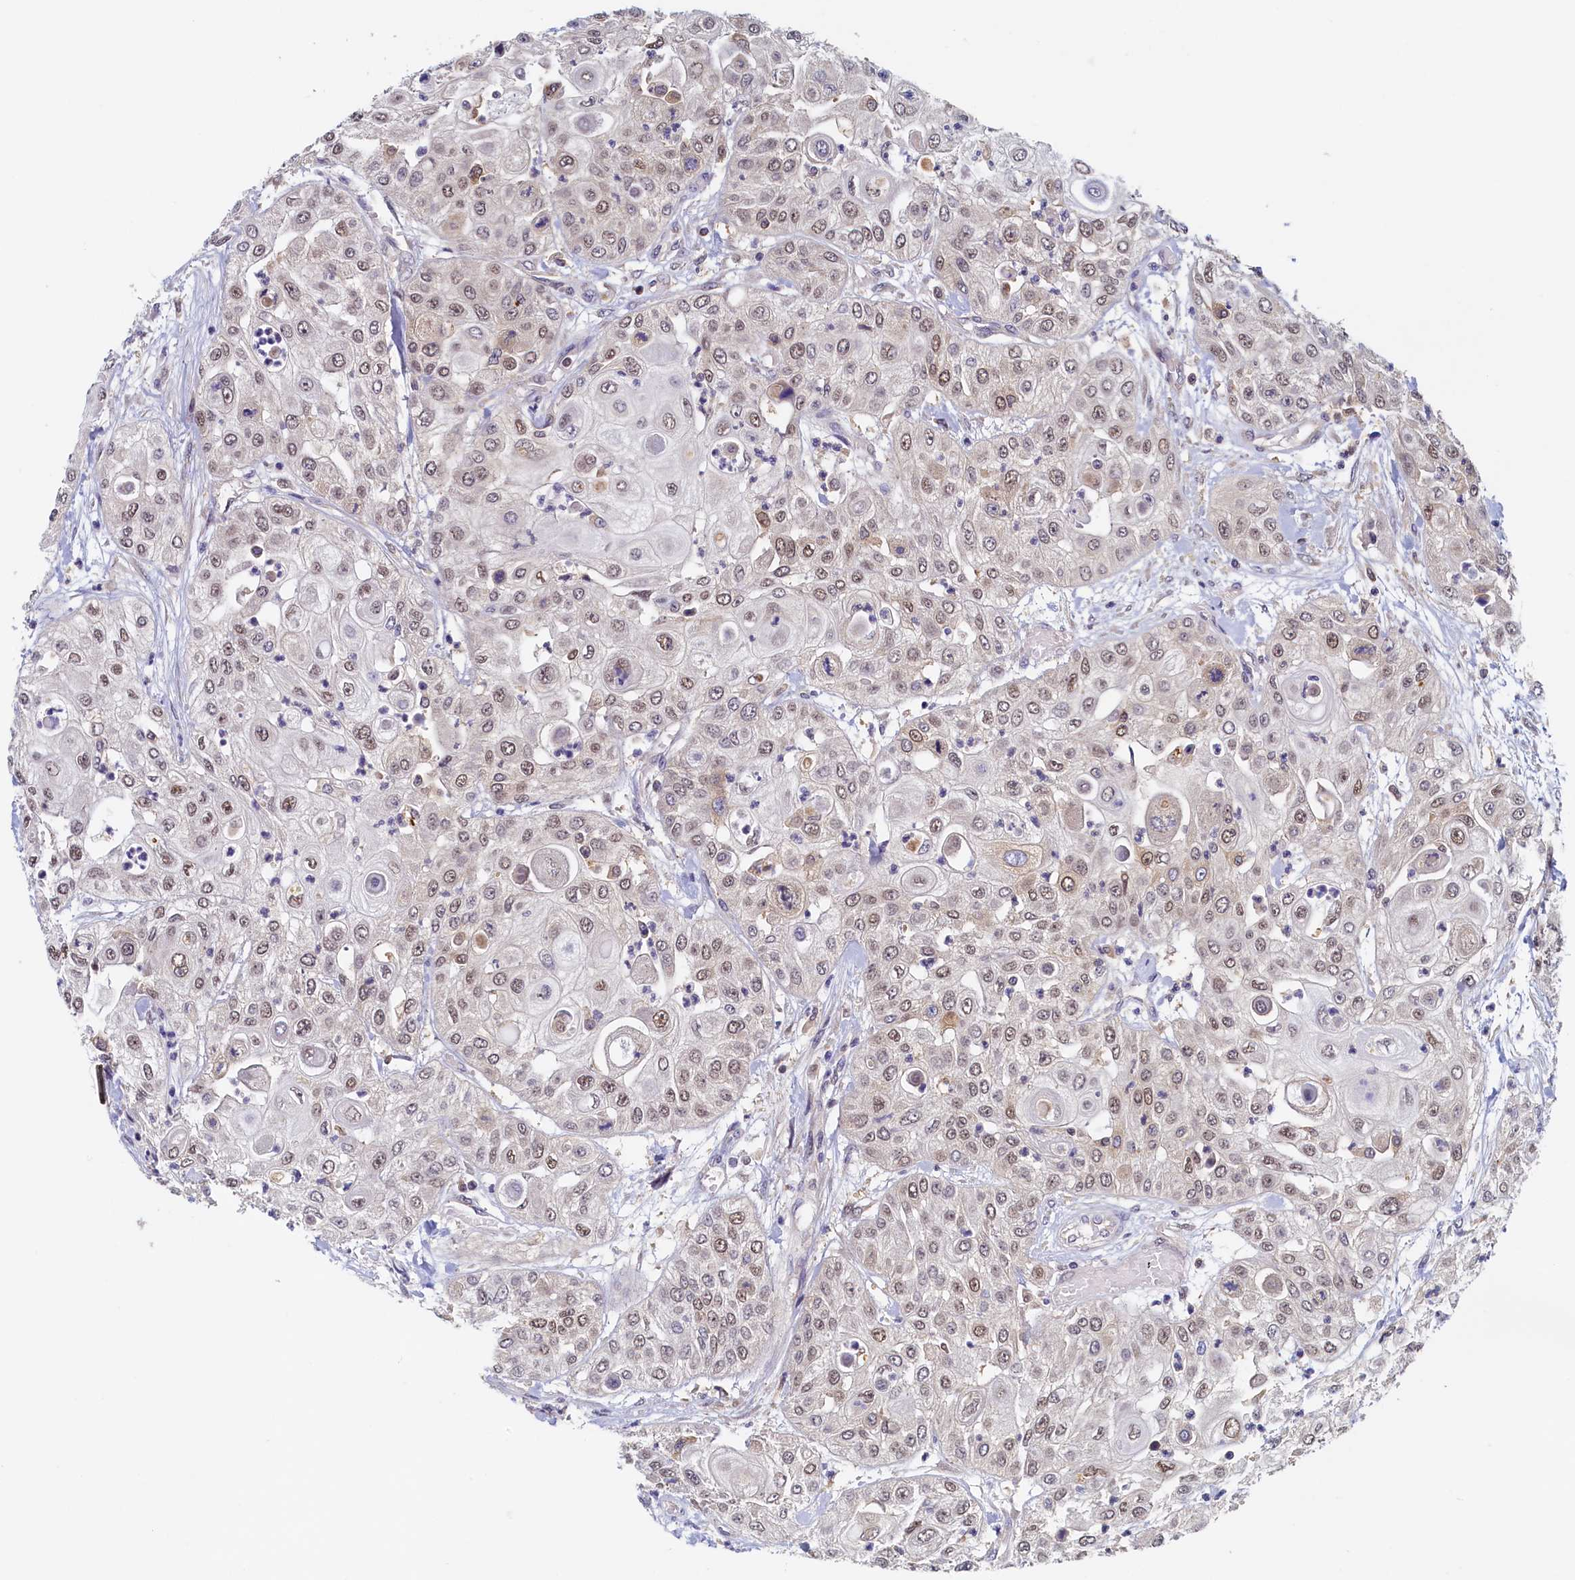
{"staining": {"intensity": "weak", "quantity": "25%-75%", "location": "nuclear"}, "tissue": "urothelial cancer", "cell_type": "Tumor cells", "image_type": "cancer", "snomed": [{"axis": "morphology", "description": "Urothelial carcinoma, High grade"}, {"axis": "topography", "description": "Urinary bladder"}], "caption": "Urothelial cancer stained with DAB immunohistochemistry (IHC) demonstrates low levels of weak nuclear expression in about 25%-75% of tumor cells.", "gene": "PAAF1", "patient": {"sex": "female", "age": 79}}